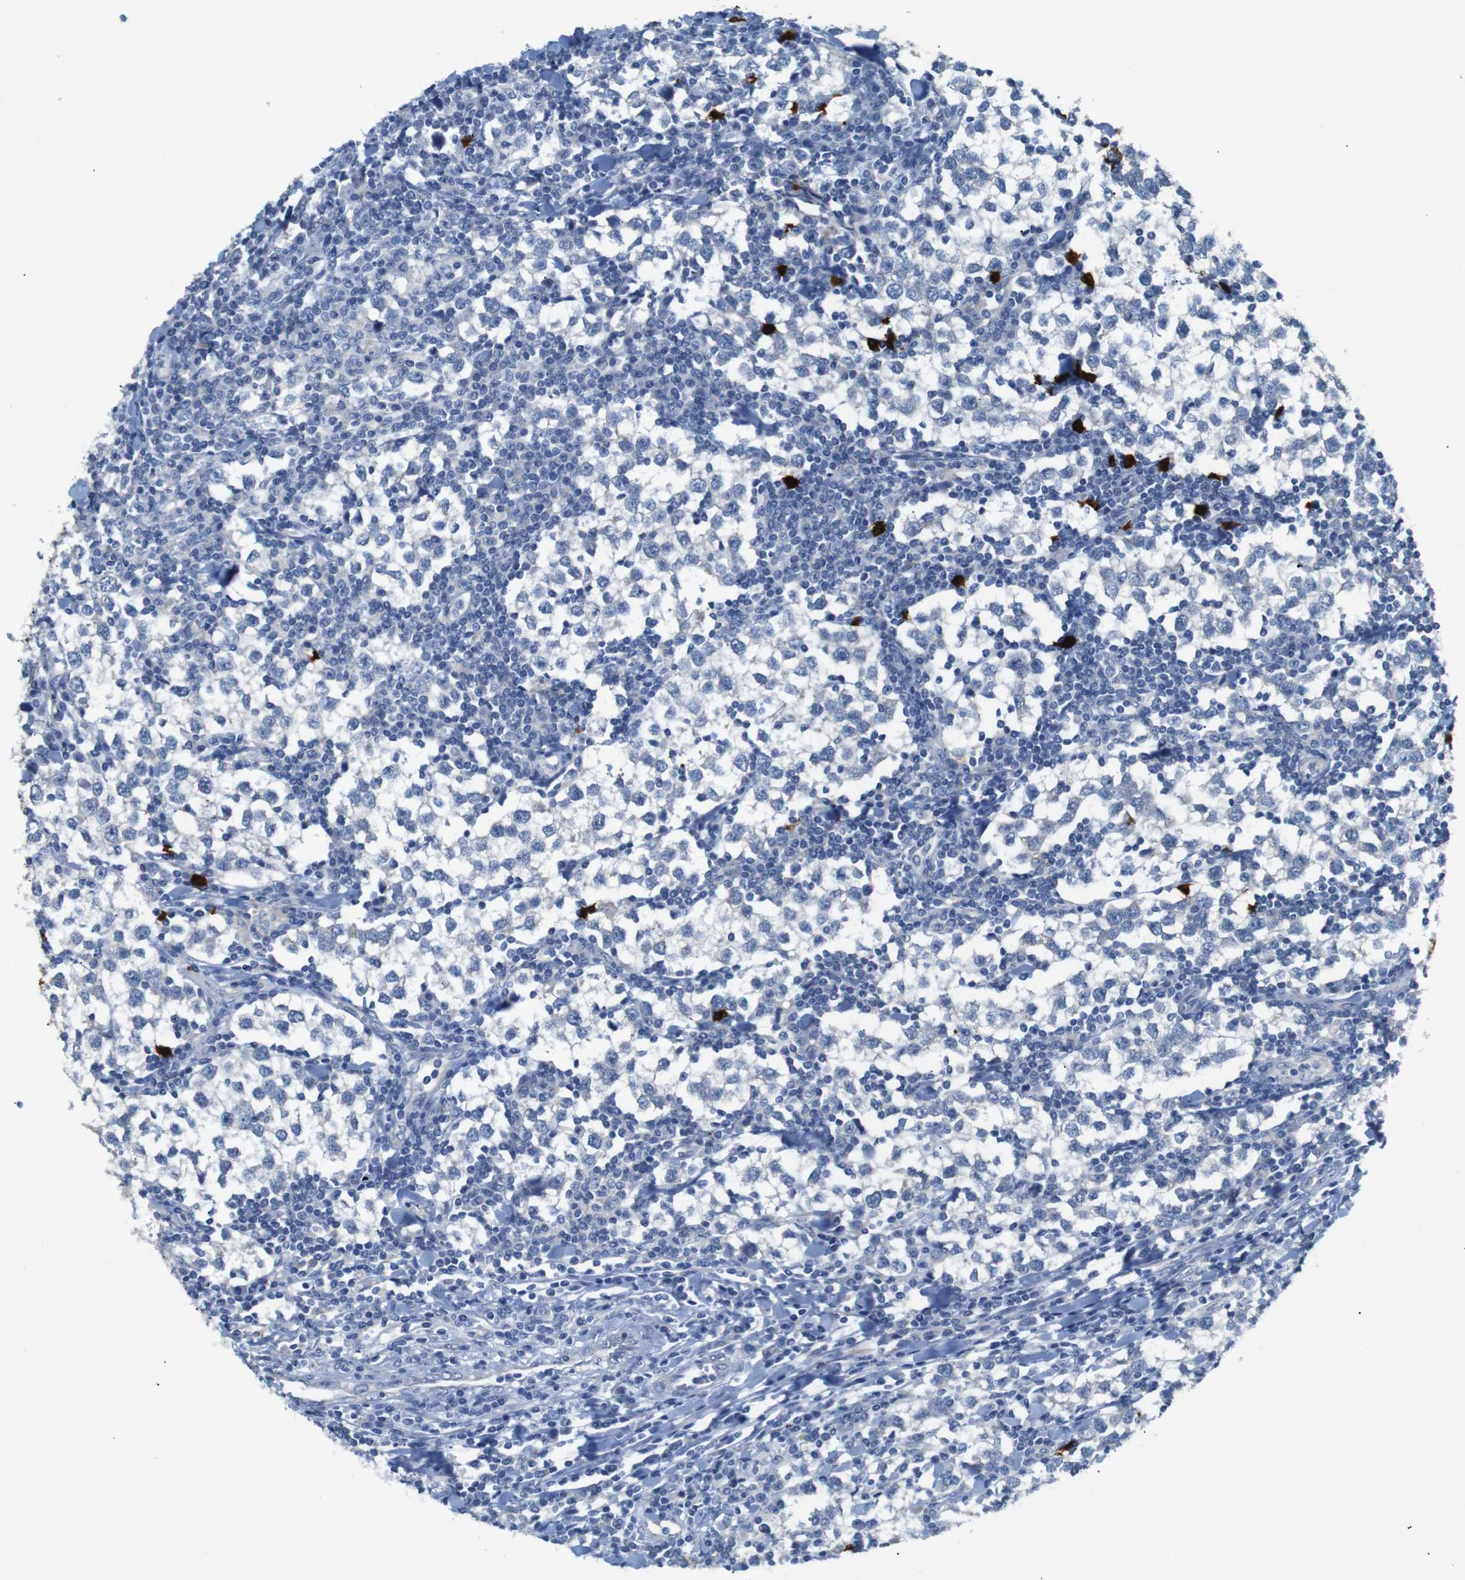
{"staining": {"intensity": "negative", "quantity": "none", "location": "none"}, "tissue": "testis cancer", "cell_type": "Tumor cells", "image_type": "cancer", "snomed": [{"axis": "morphology", "description": "Seminoma, NOS"}, {"axis": "morphology", "description": "Carcinoma, Embryonal, NOS"}, {"axis": "topography", "description": "Testis"}], "caption": "Immunohistochemistry of testis cancer (seminoma) reveals no expression in tumor cells. The staining was performed using DAB (3,3'-diaminobenzidine) to visualize the protein expression in brown, while the nuclei were stained in blue with hematoxylin (Magnification: 20x).", "gene": "ALOX15", "patient": {"sex": "male", "age": 36}}